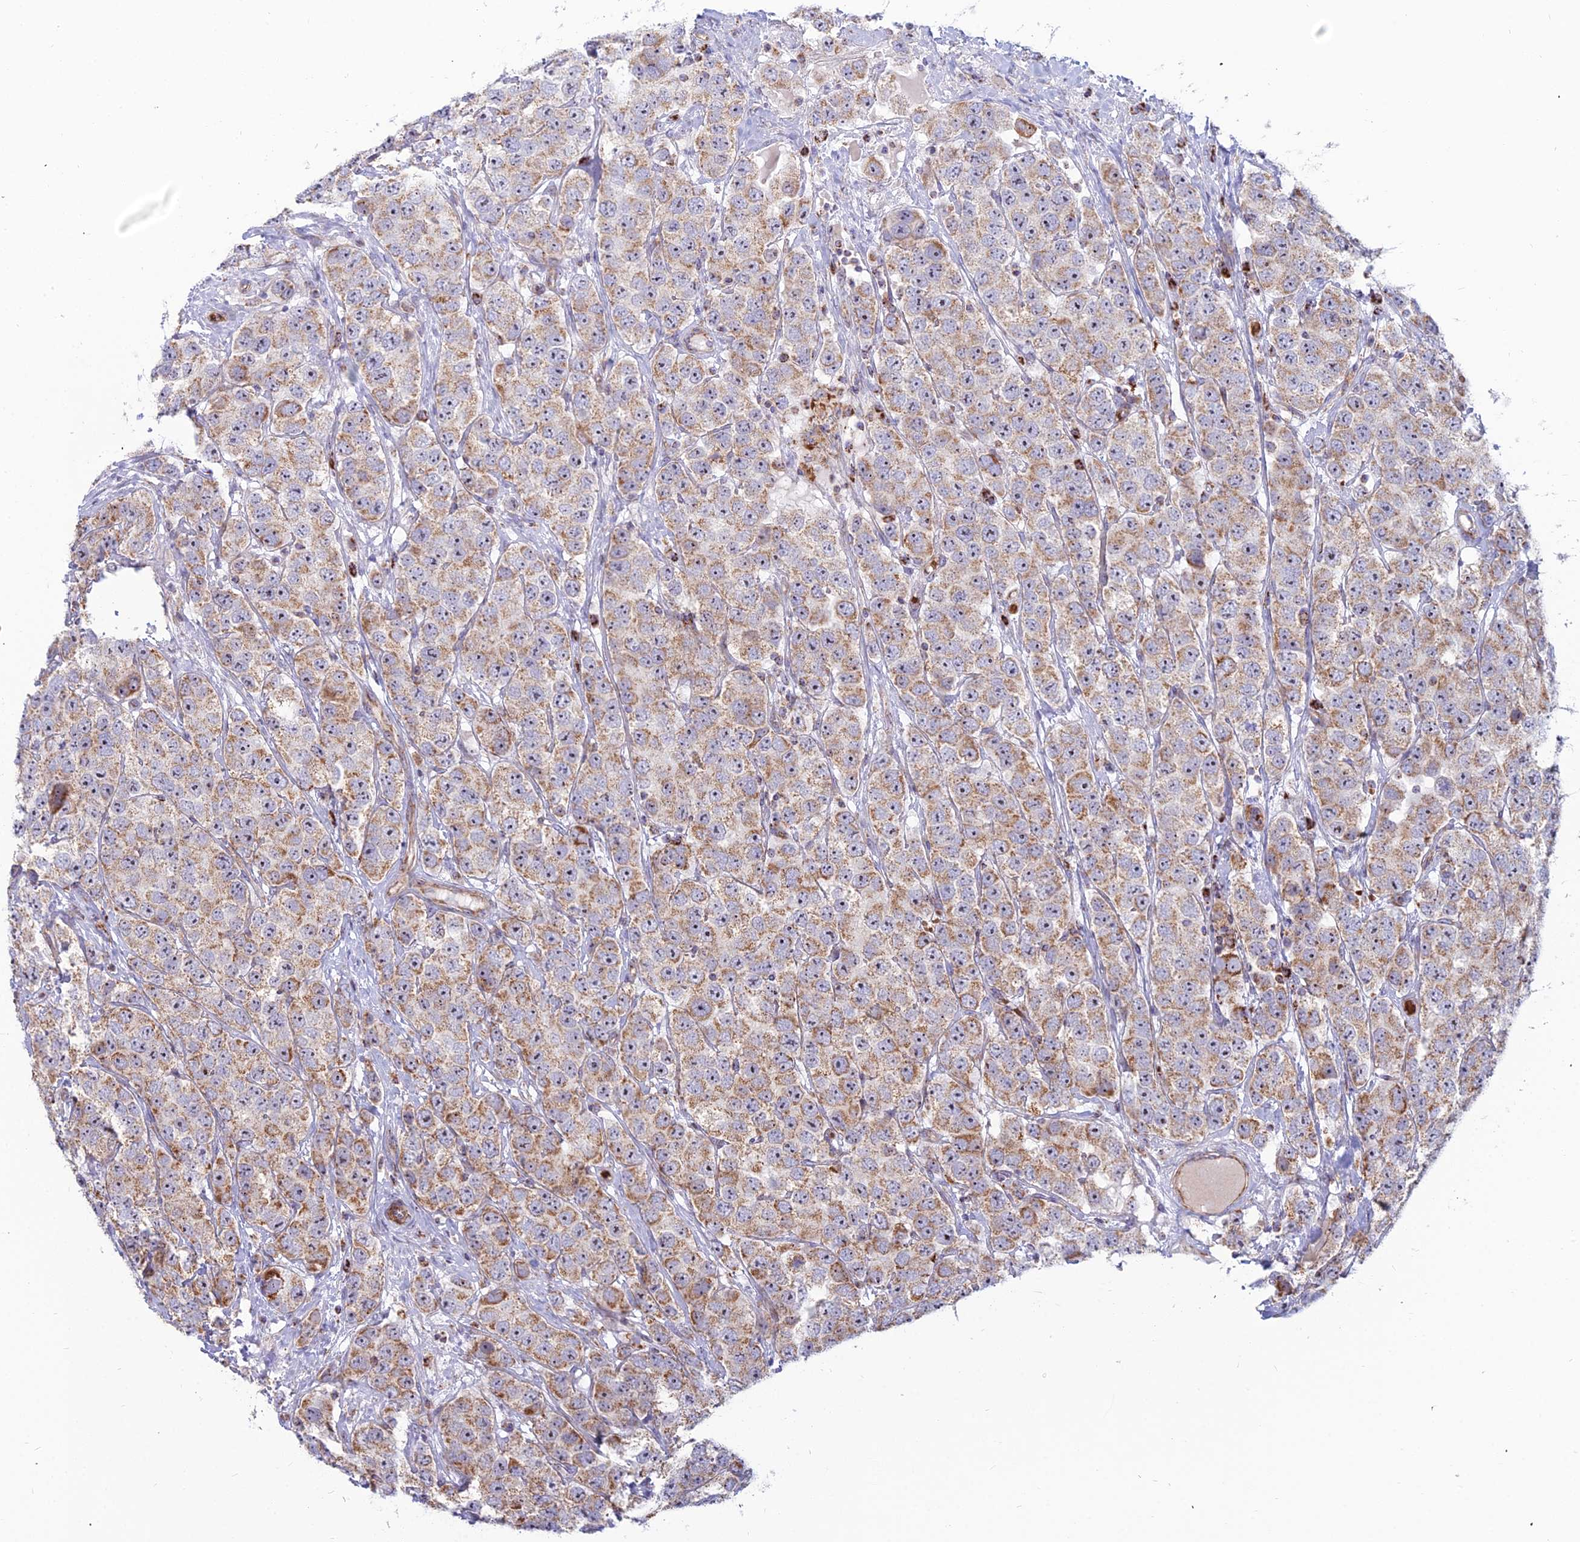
{"staining": {"intensity": "moderate", "quantity": ">75%", "location": "cytoplasmic/membranous"}, "tissue": "testis cancer", "cell_type": "Tumor cells", "image_type": "cancer", "snomed": [{"axis": "morphology", "description": "Seminoma, NOS"}, {"axis": "topography", "description": "Testis"}], "caption": "There is medium levels of moderate cytoplasmic/membranous expression in tumor cells of seminoma (testis), as demonstrated by immunohistochemical staining (brown color).", "gene": "SLC35F4", "patient": {"sex": "male", "age": 28}}